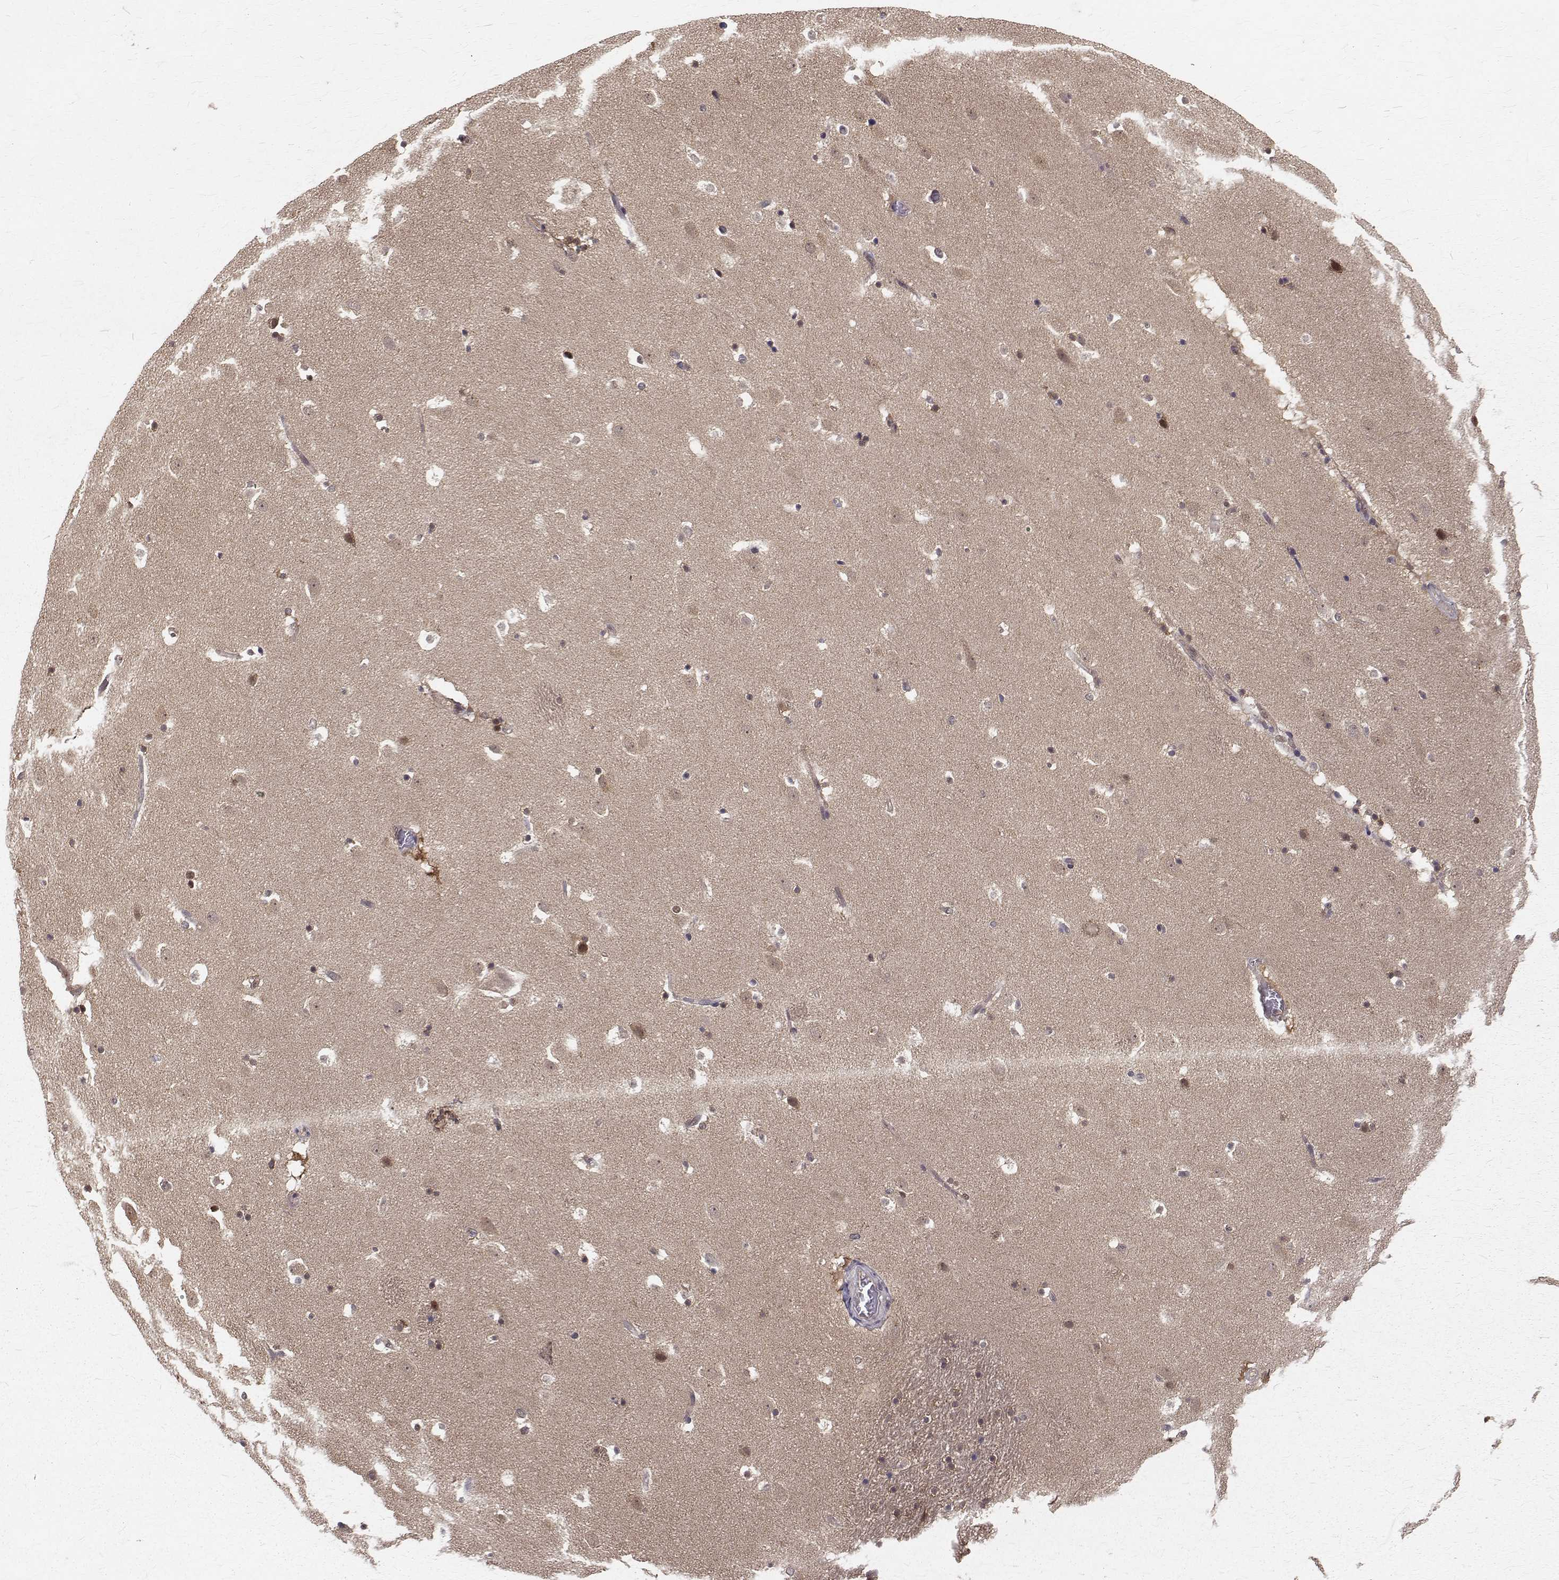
{"staining": {"intensity": "strong", "quantity": "<25%", "location": "nuclear"}, "tissue": "caudate", "cell_type": "Glial cells", "image_type": "normal", "snomed": [{"axis": "morphology", "description": "Normal tissue, NOS"}, {"axis": "topography", "description": "Lateral ventricle wall"}], "caption": "Immunohistochemical staining of benign human caudate reveals <25% levels of strong nuclear protein positivity in approximately <25% of glial cells. Immunohistochemistry stains the protein of interest in brown and the nuclei are stained blue.", "gene": "NIF3L1", "patient": {"sex": "male", "age": 37}}